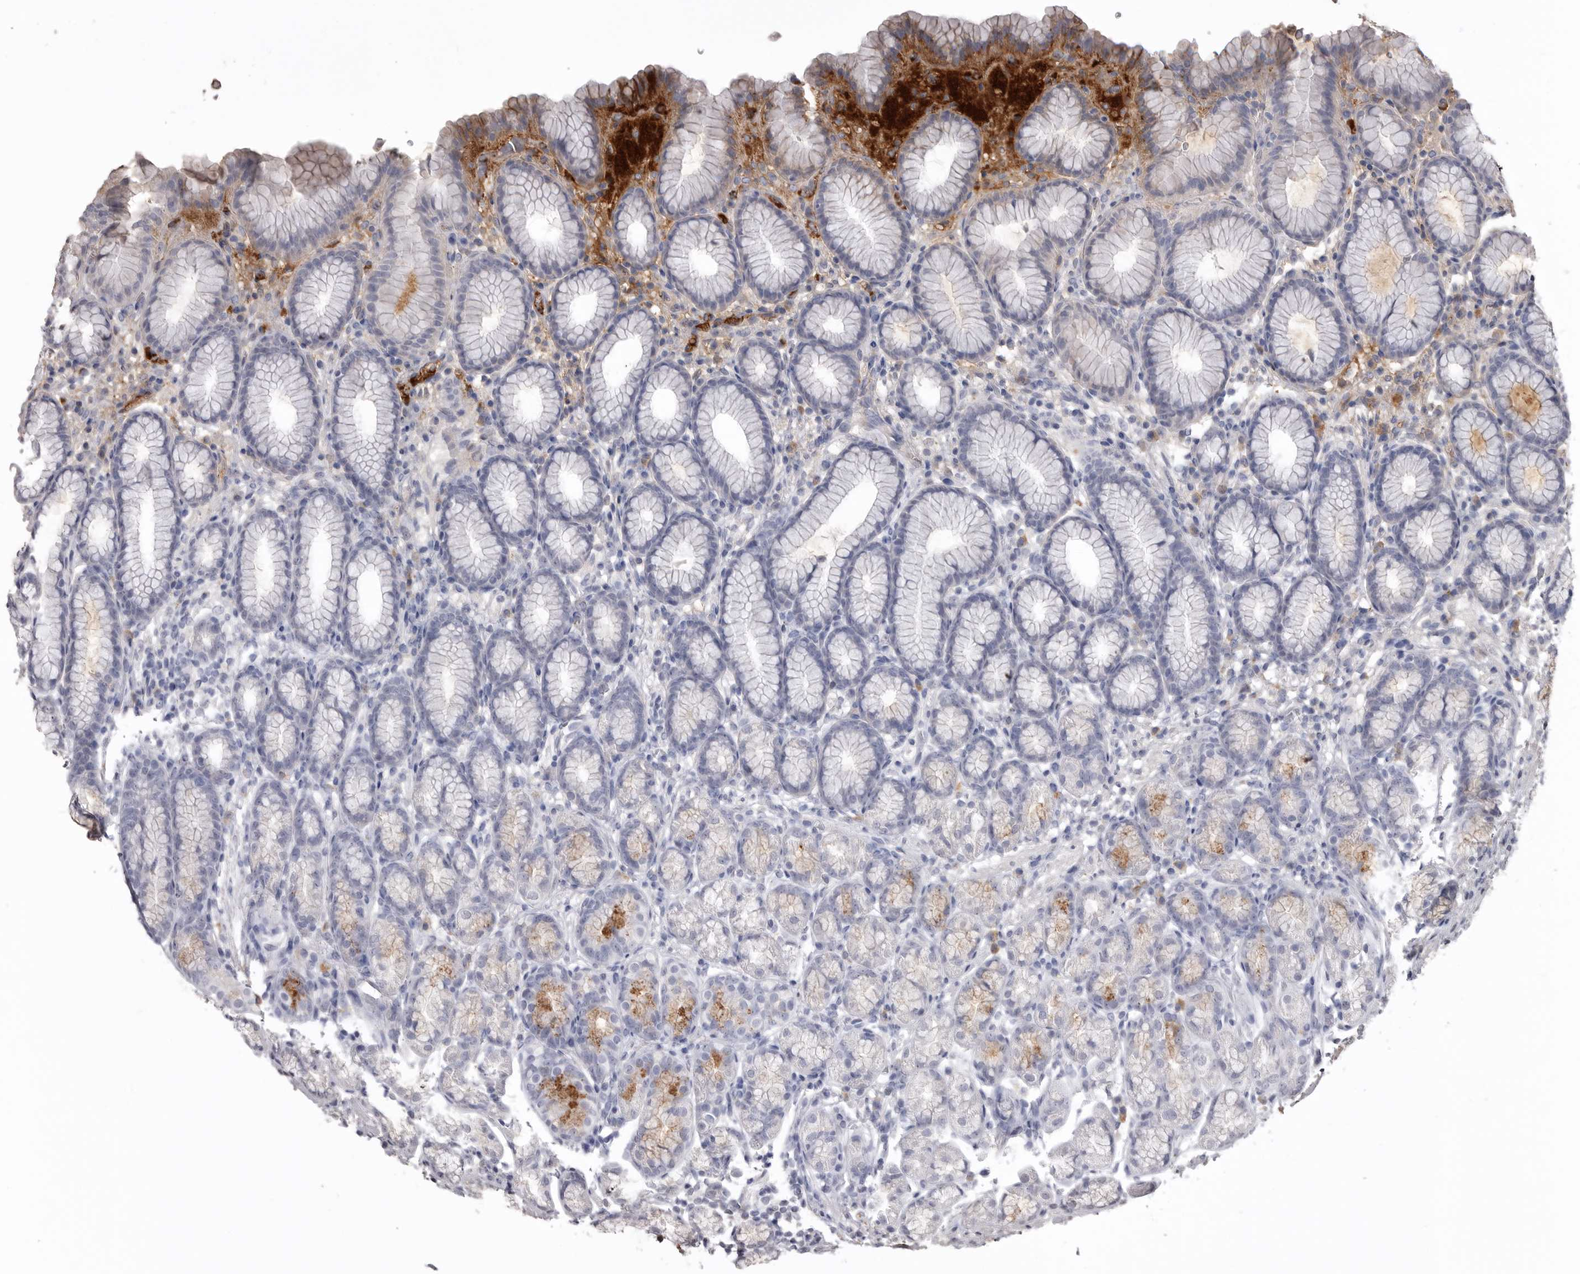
{"staining": {"intensity": "negative", "quantity": "none", "location": "none"}, "tissue": "stomach", "cell_type": "Glandular cells", "image_type": "normal", "snomed": [{"axis": "morphology", "description": "Normal tissue, NOS"}, {"axis": "topography", "description": "Stomach"}], "caption": "High magnification brightfield microscopy of unremarkable stomach stained with DAB (3,3'-diaminobenzidine) (brown) and counterstained with hematoxylin (blue): glandular cells show no significant positivity. (Immunohistochemistry (ihc), brightfield microscopy, high magnification).", "gene": "AHSG", "patient": {"sex": "male", "age": 42}}